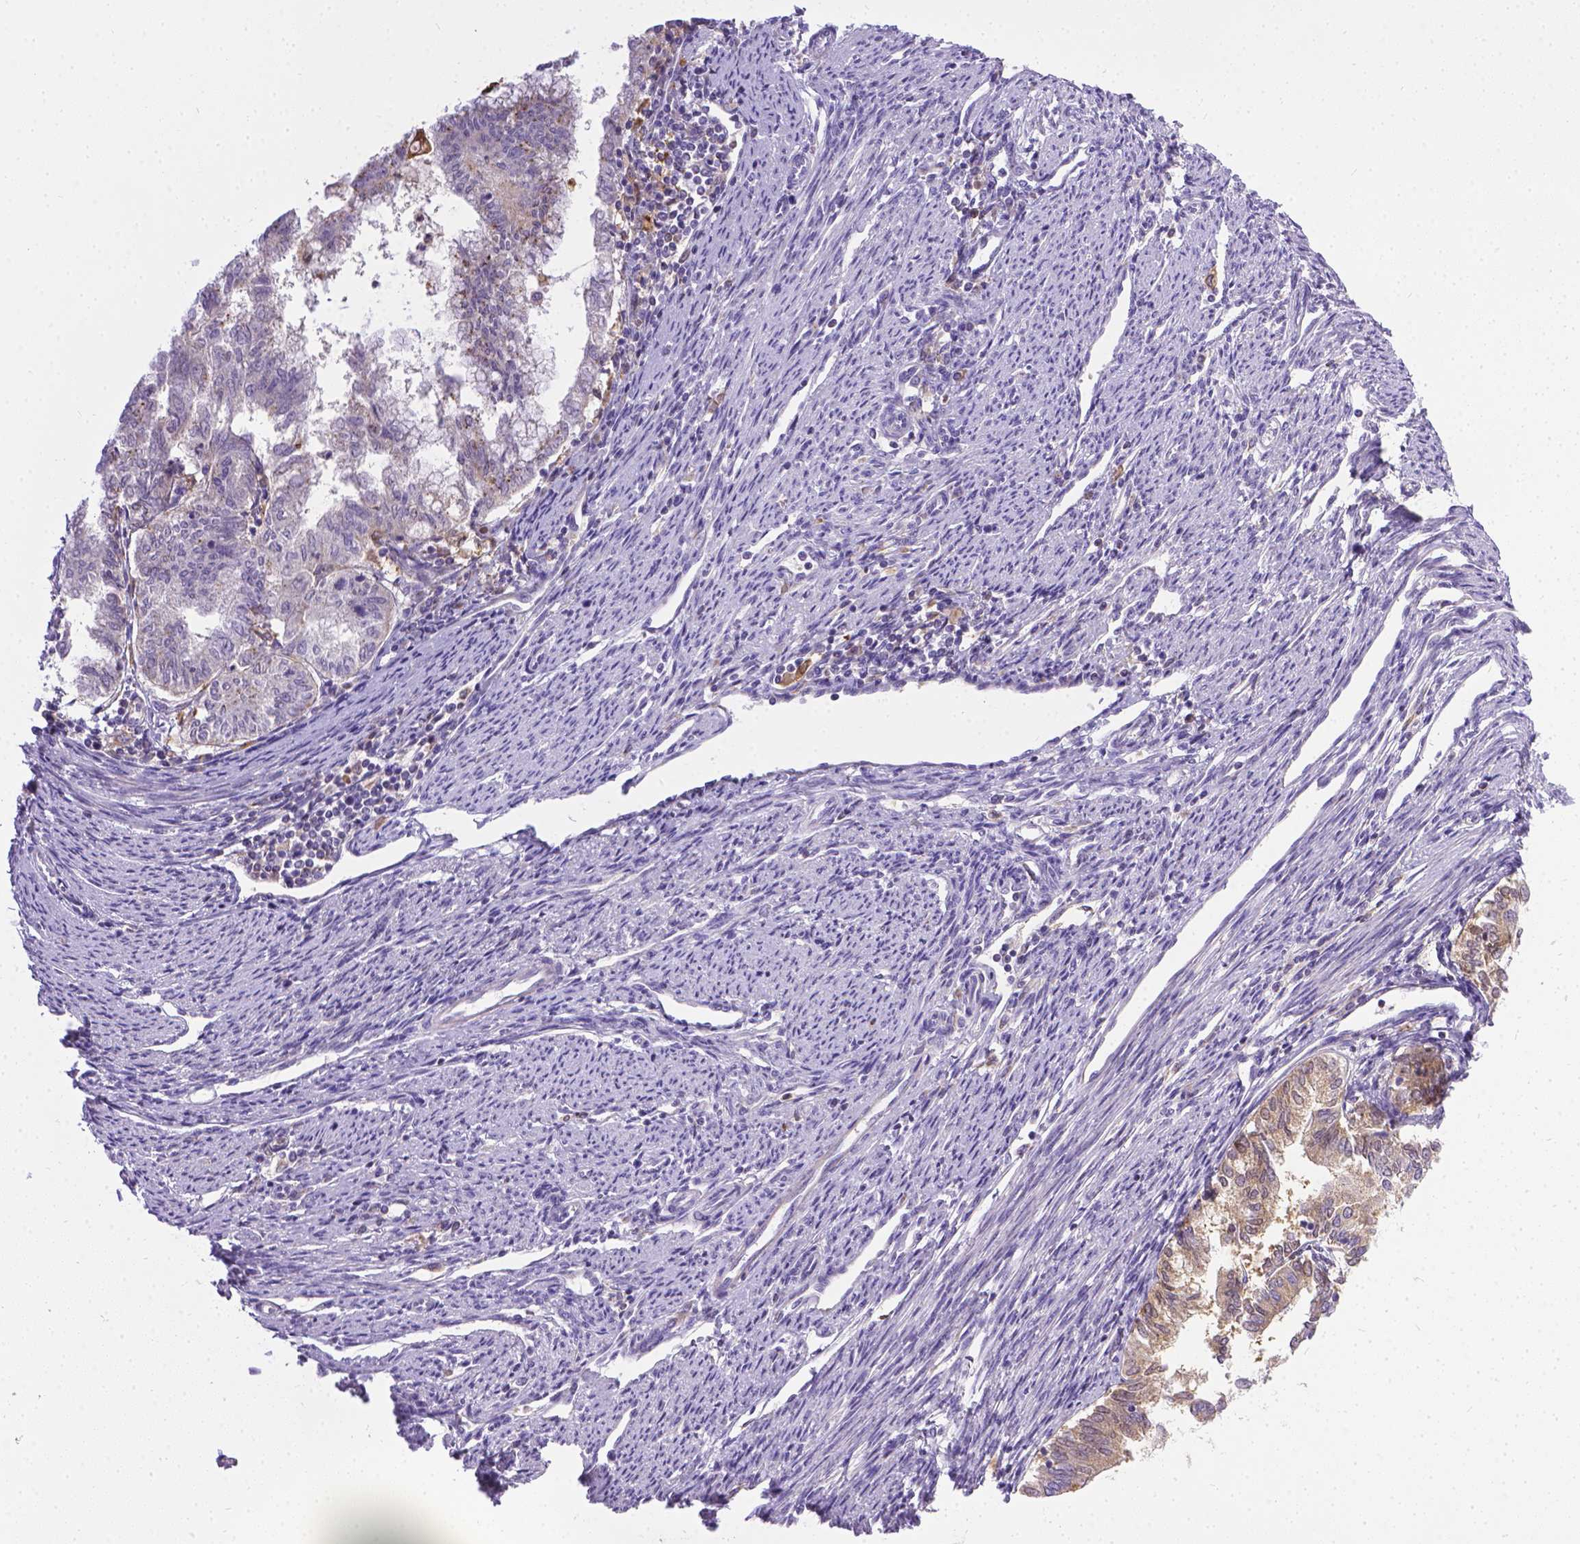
{"staining": {"intensity": "negative", "quantity": "none", "location": "none"}, "tissue": "endometrial cancer", "cell_type": "Tumor cells", "image_type": "cancer", "snomed": [{"axis": "morphology", "description": "Adenocarcinoma, NOS"}, {"axis": "topography", "description": "Endometrium"}], "caption": "Endometrial cancer (adenocarcinoma) was stained to show a protein in brown. There is no significant staining in tumor cells. (DAB immunohistochemistry, high magnification).", "gene": "TM4SF18", "patient": {"sex": "female", "age": 79}}